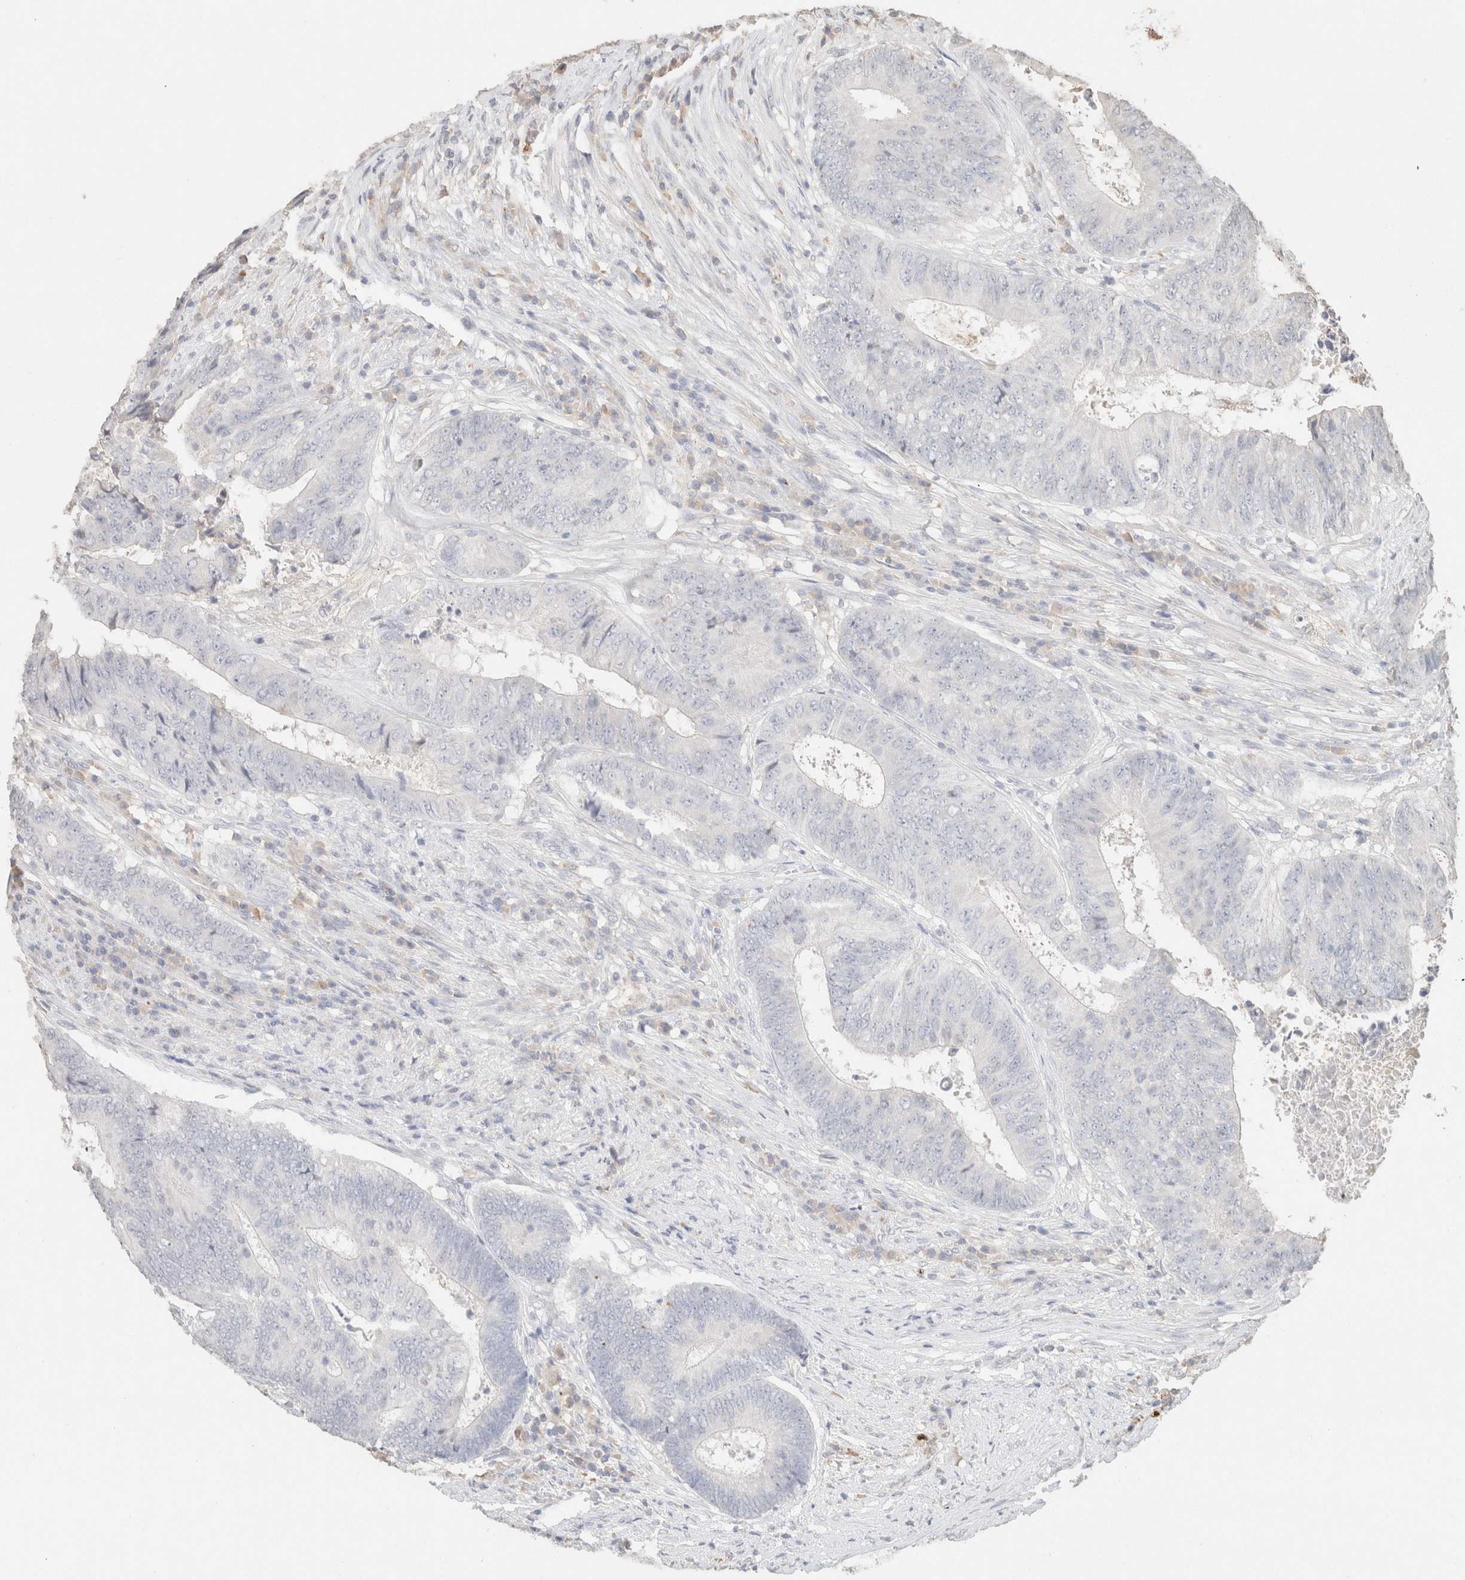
{"staining": {"intensity": "negative", "quantity": "none", "location": "none"}, "tissue": "colorectal cancer", "cell_type": "Tumor cells", "image_type": "cancer", "snomed": [{"axis": "morphology", "description": "Adenocarcinoma, NOS"}, {"axis": "topography", "description": "Rectum"}], "caption": "A histopathology image of human adenocarcinoma (colorectal) is negative for staining in tumor cells. Brightfield microscopy of immunohistochemistry stained with DAB (brown) and hematoxylin (blue), captured at high magnification.", "gene": "CPA1", "patient": {"sex": "male", "age": 72}}